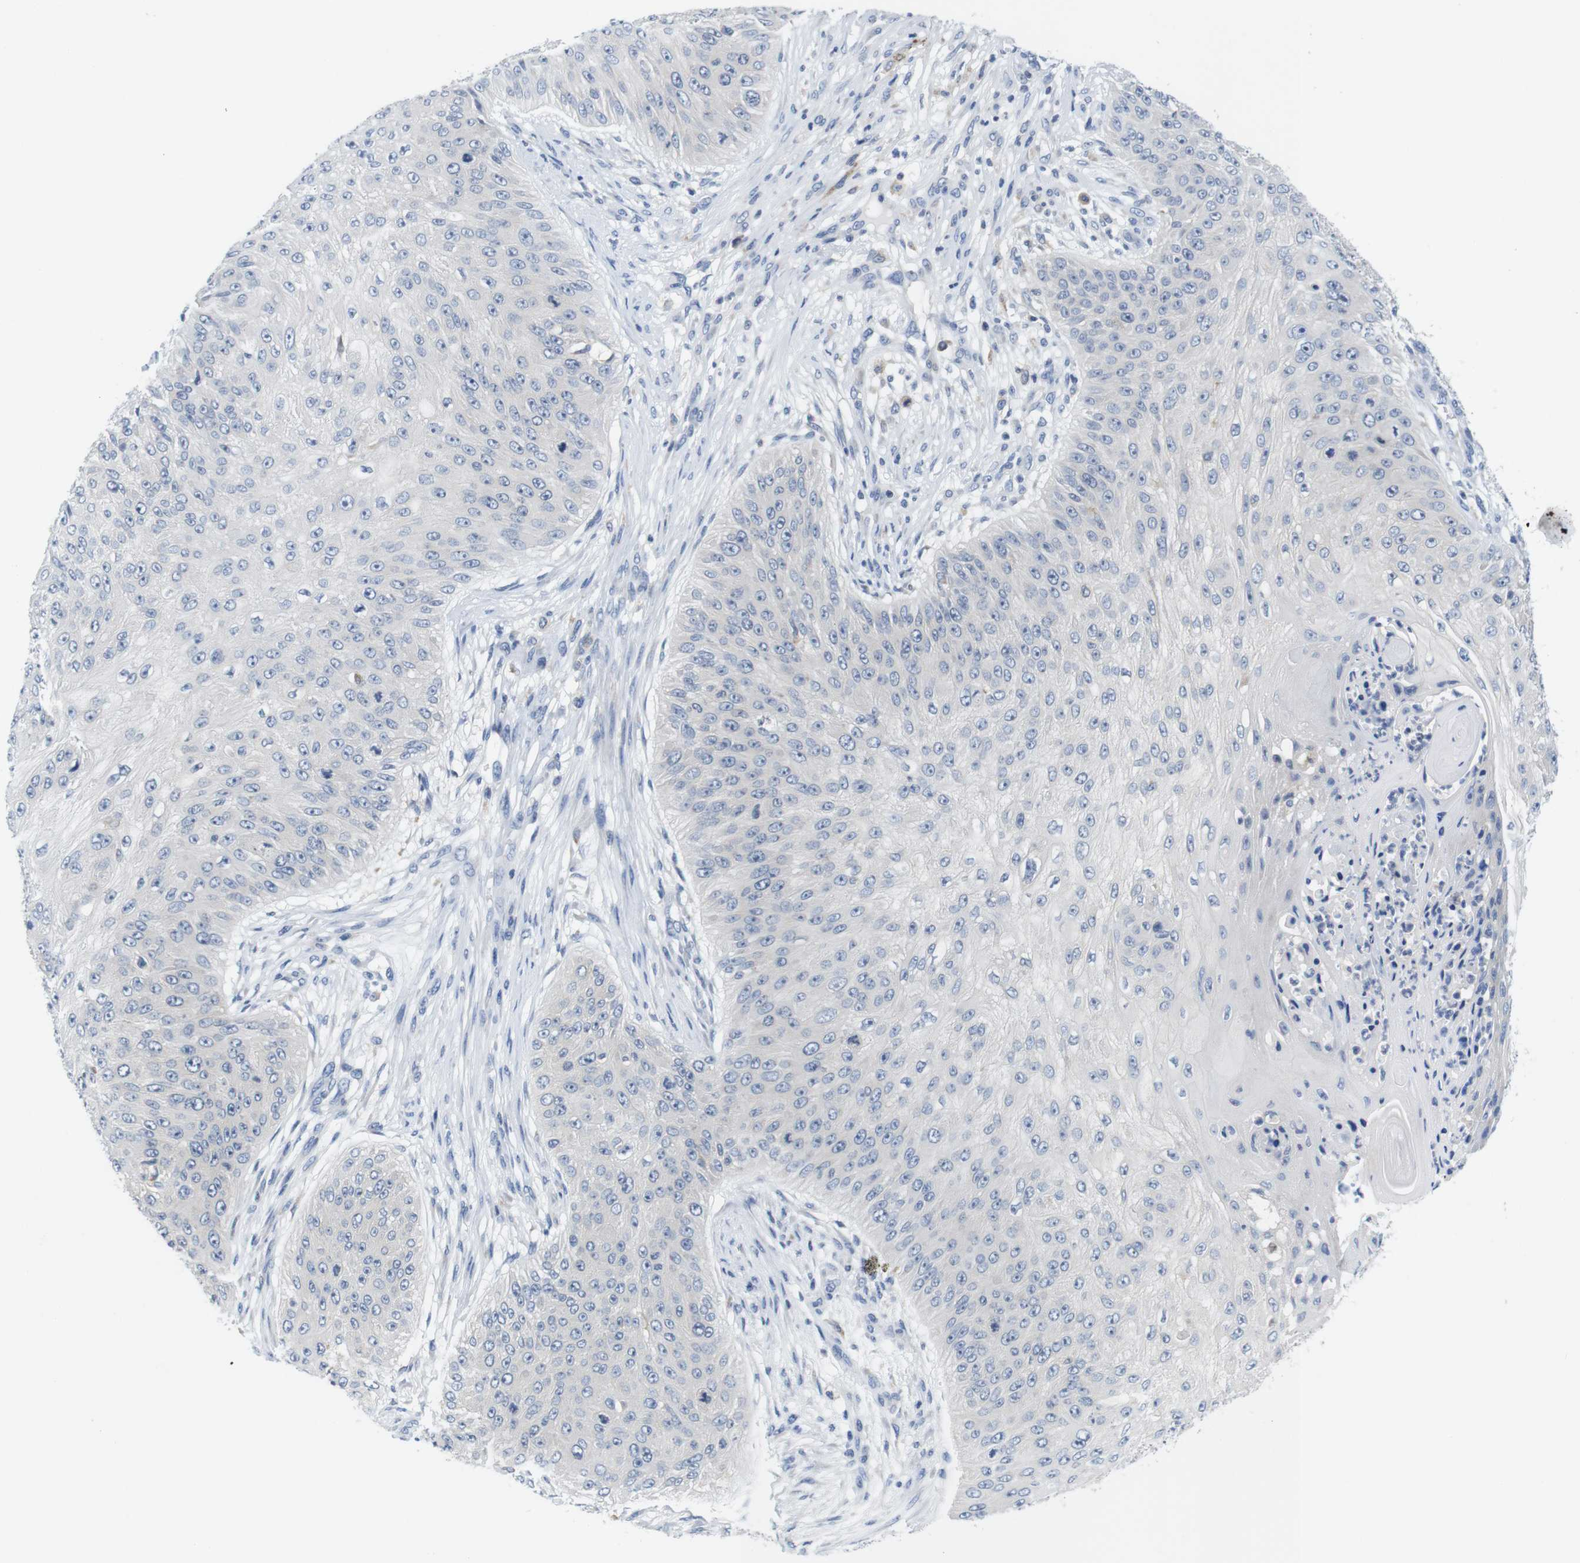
{"staining": {"intensity": "negative", "quantity": "none", "location": "none"}, "tissue": "skin cancer", "cell_type": "Tumor cells", "image_type": "cancer", "snomed": [{"axis": "morphology", "description": "Squamous cell carcinoma, NOS"}, {"axis": "topography", "description": "Skin"}], "caption": "A photomicrograph of human skin squamous cell carcinoma is negative for staining in tumor cells.", "gene": "CNGA2", "patient": {"sex": "female", "age": 80}}